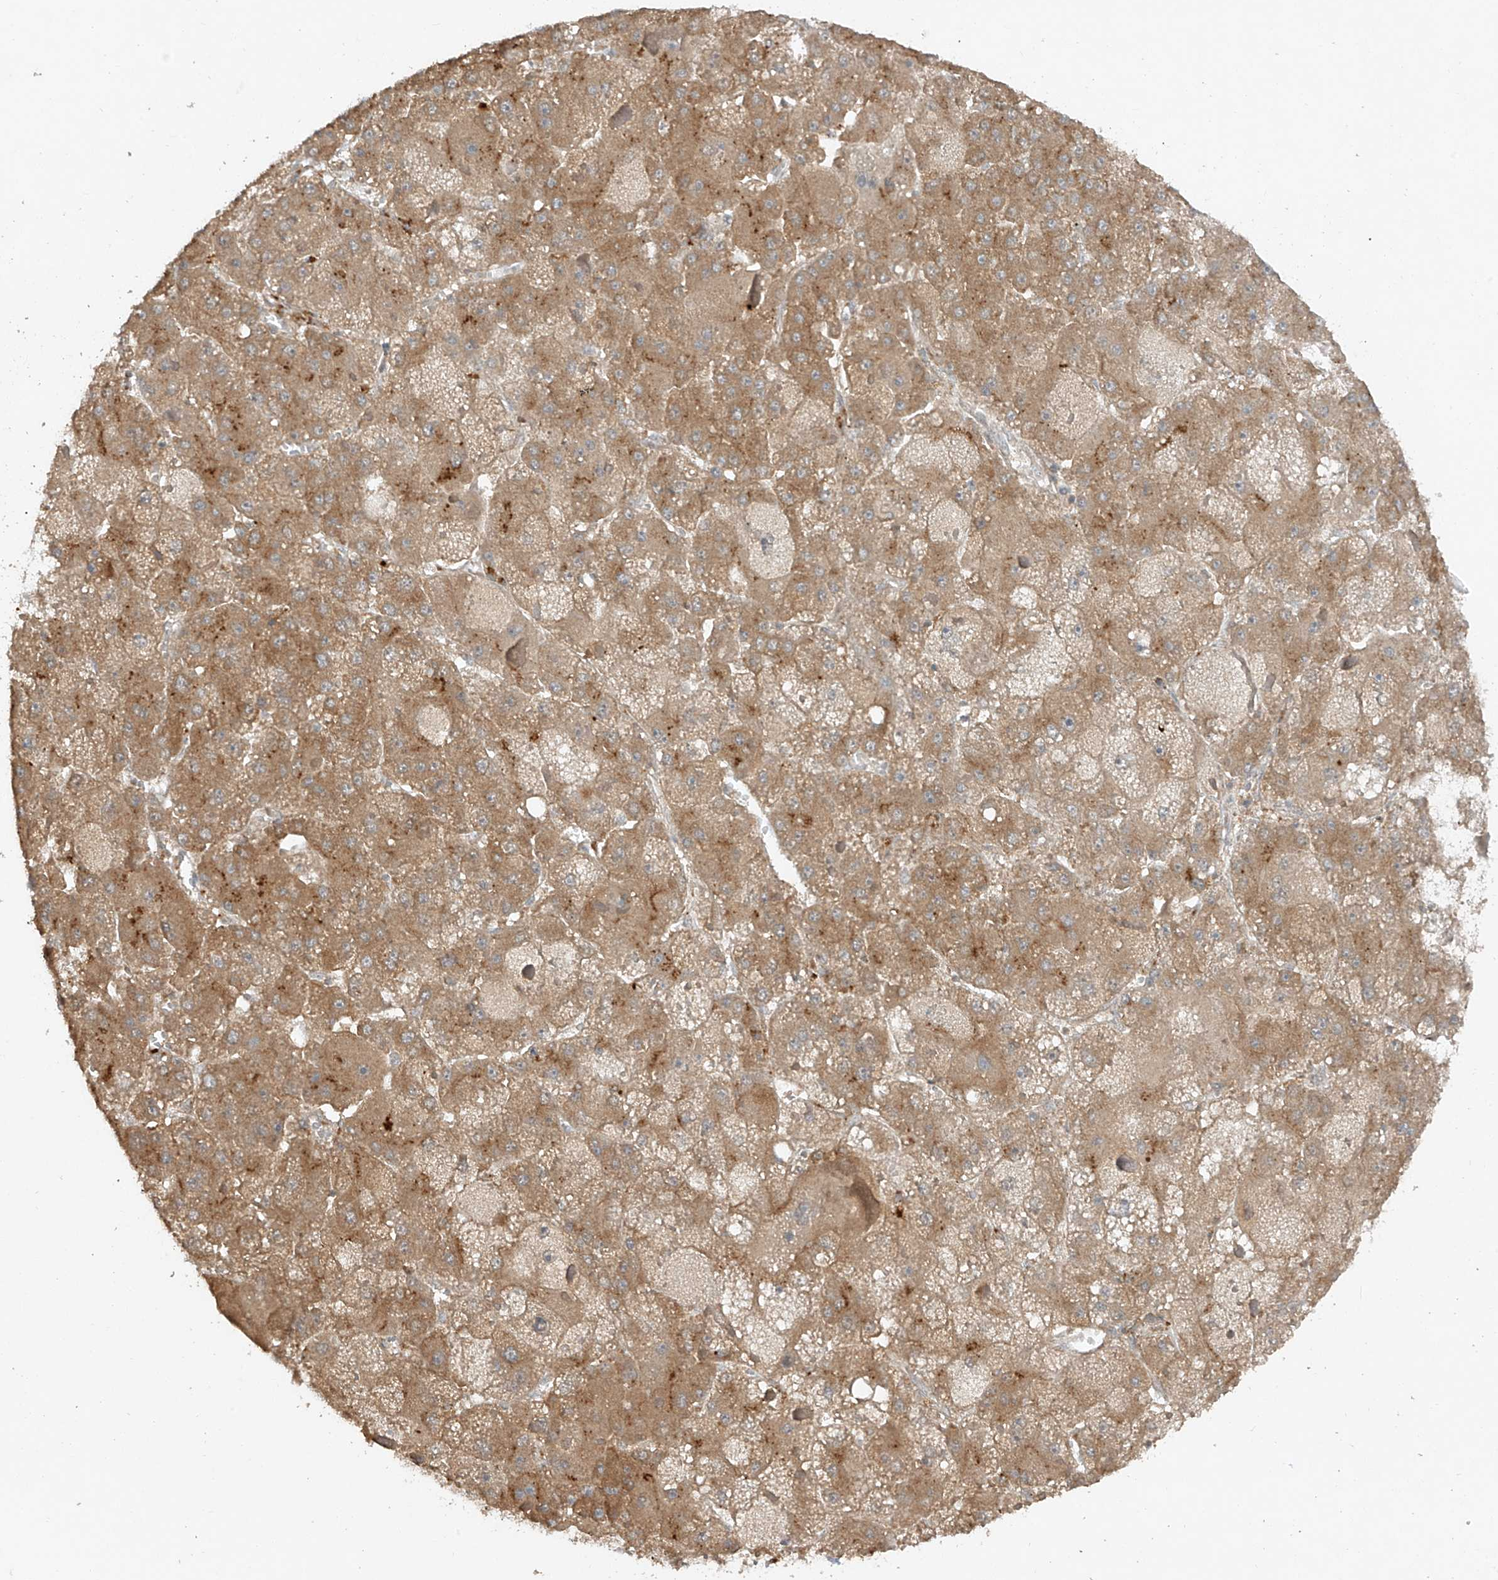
{"staining": {"intensity": "moderate", "quantity": ">75%", "location": "cytoplasmic/membranous"}, "tissue": "liver cancer", "cell_type": "Tumor cells", "image_type": "cancer", "snomed": [{"axis": "morphology", "description": "Carcinoma, Hepatocellular, NOS"}, {"axis": "topography", "description": "Liver"}], "caption": "Liver hepatocellular carcinoma stained for a protein (brown) shows moderate cytoplasmic/membranous positive staining in about >75% of tumor cells.", "gene": "LDAH", "patient": {"sex": "female", "age": 73}}